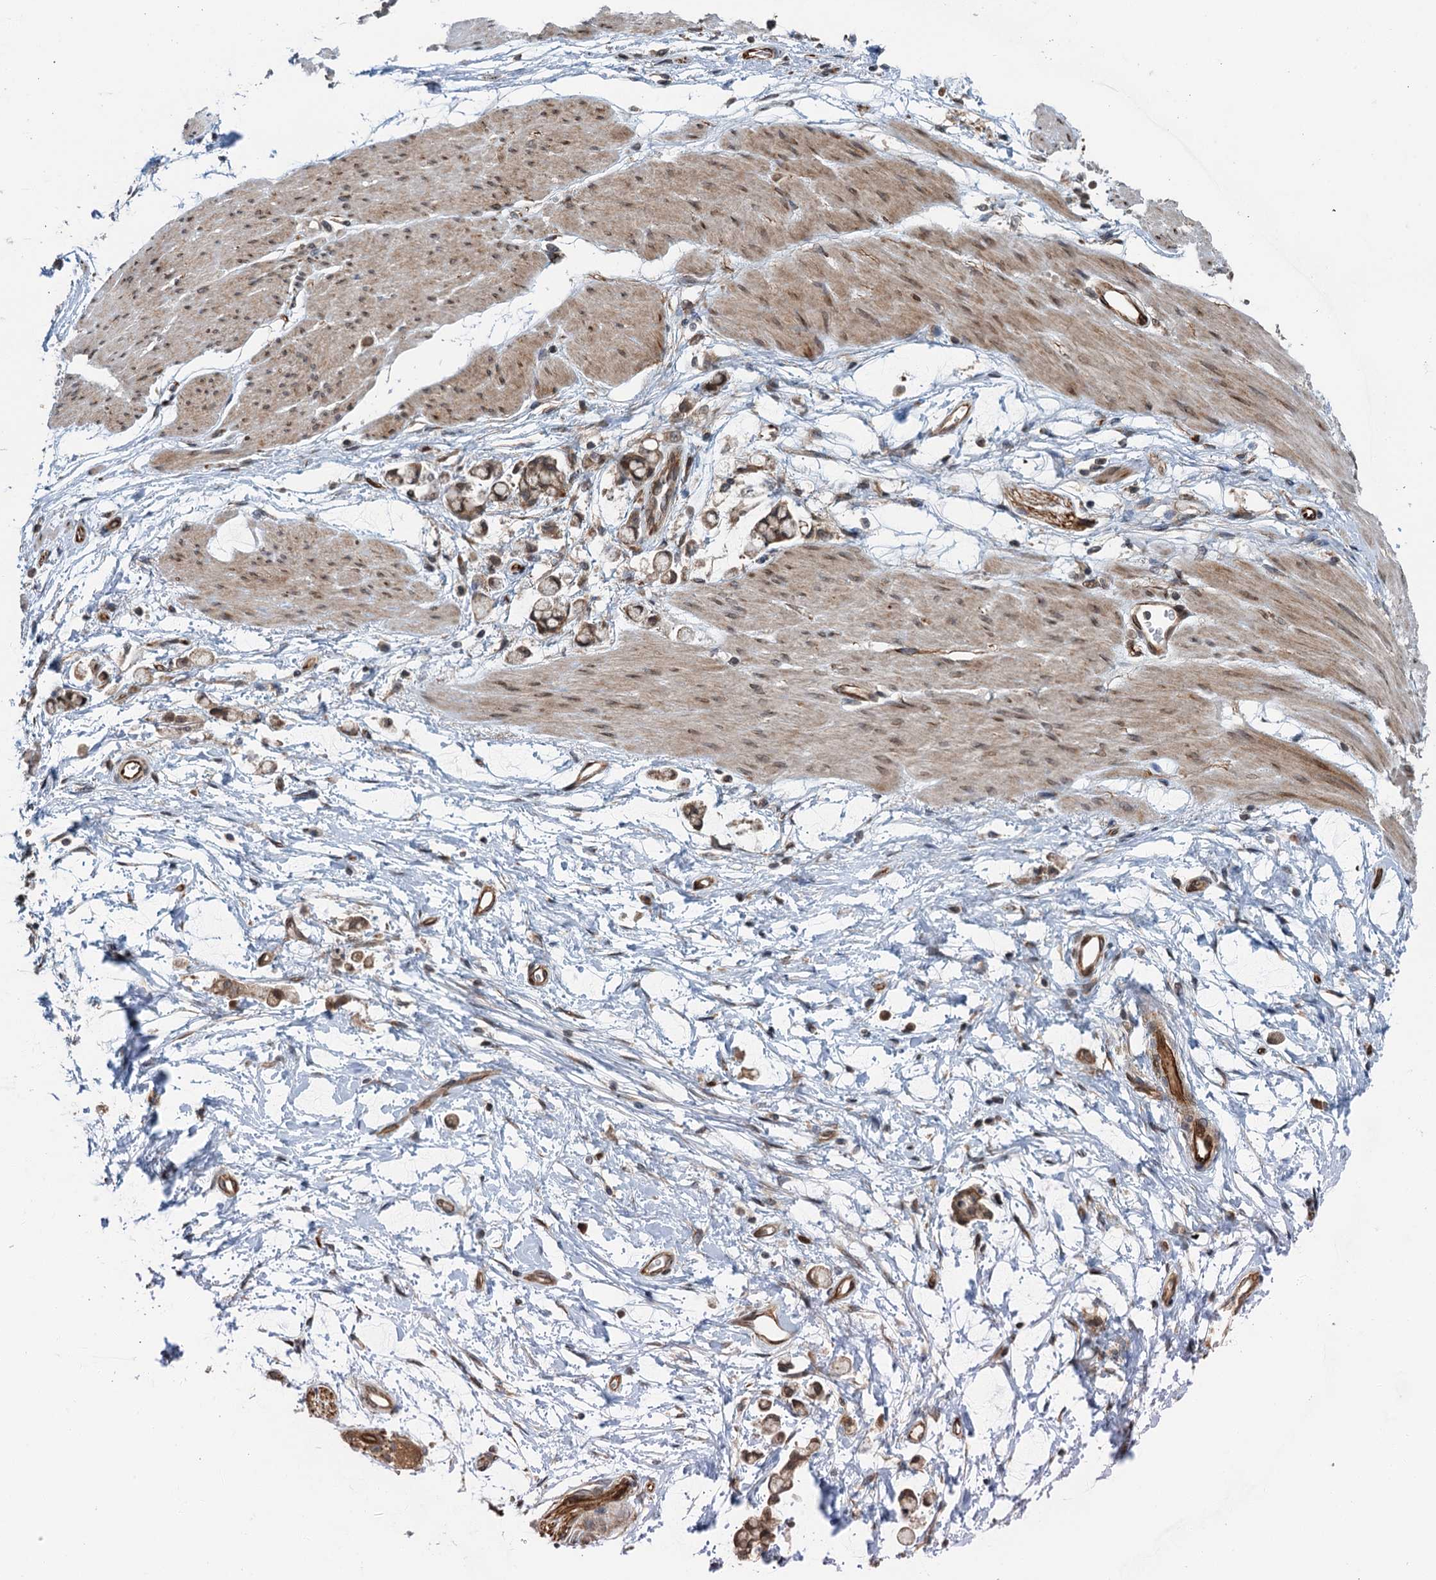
{"staining": {"intensity": "moderate", "quantity": ">75%", "location": "cytoplasmic/membranous"}, "tissue": "stomach cancer", "cell_type": "Tumor cells", "image_type": "cancer", "snomed": [{"axis": "morphology", "description": "Adenocarcinoma, NOS"}, {"axis": "topography", "description": "Stomach"}], "caption": "Tumor cells exhibit medium levels of moderate cytoplasmic/membranous expression in about >75% of cells in human stomach adenocarcinoma.", "gene": "WHAMM", "patient": {"sex": "female", "age": 60}}